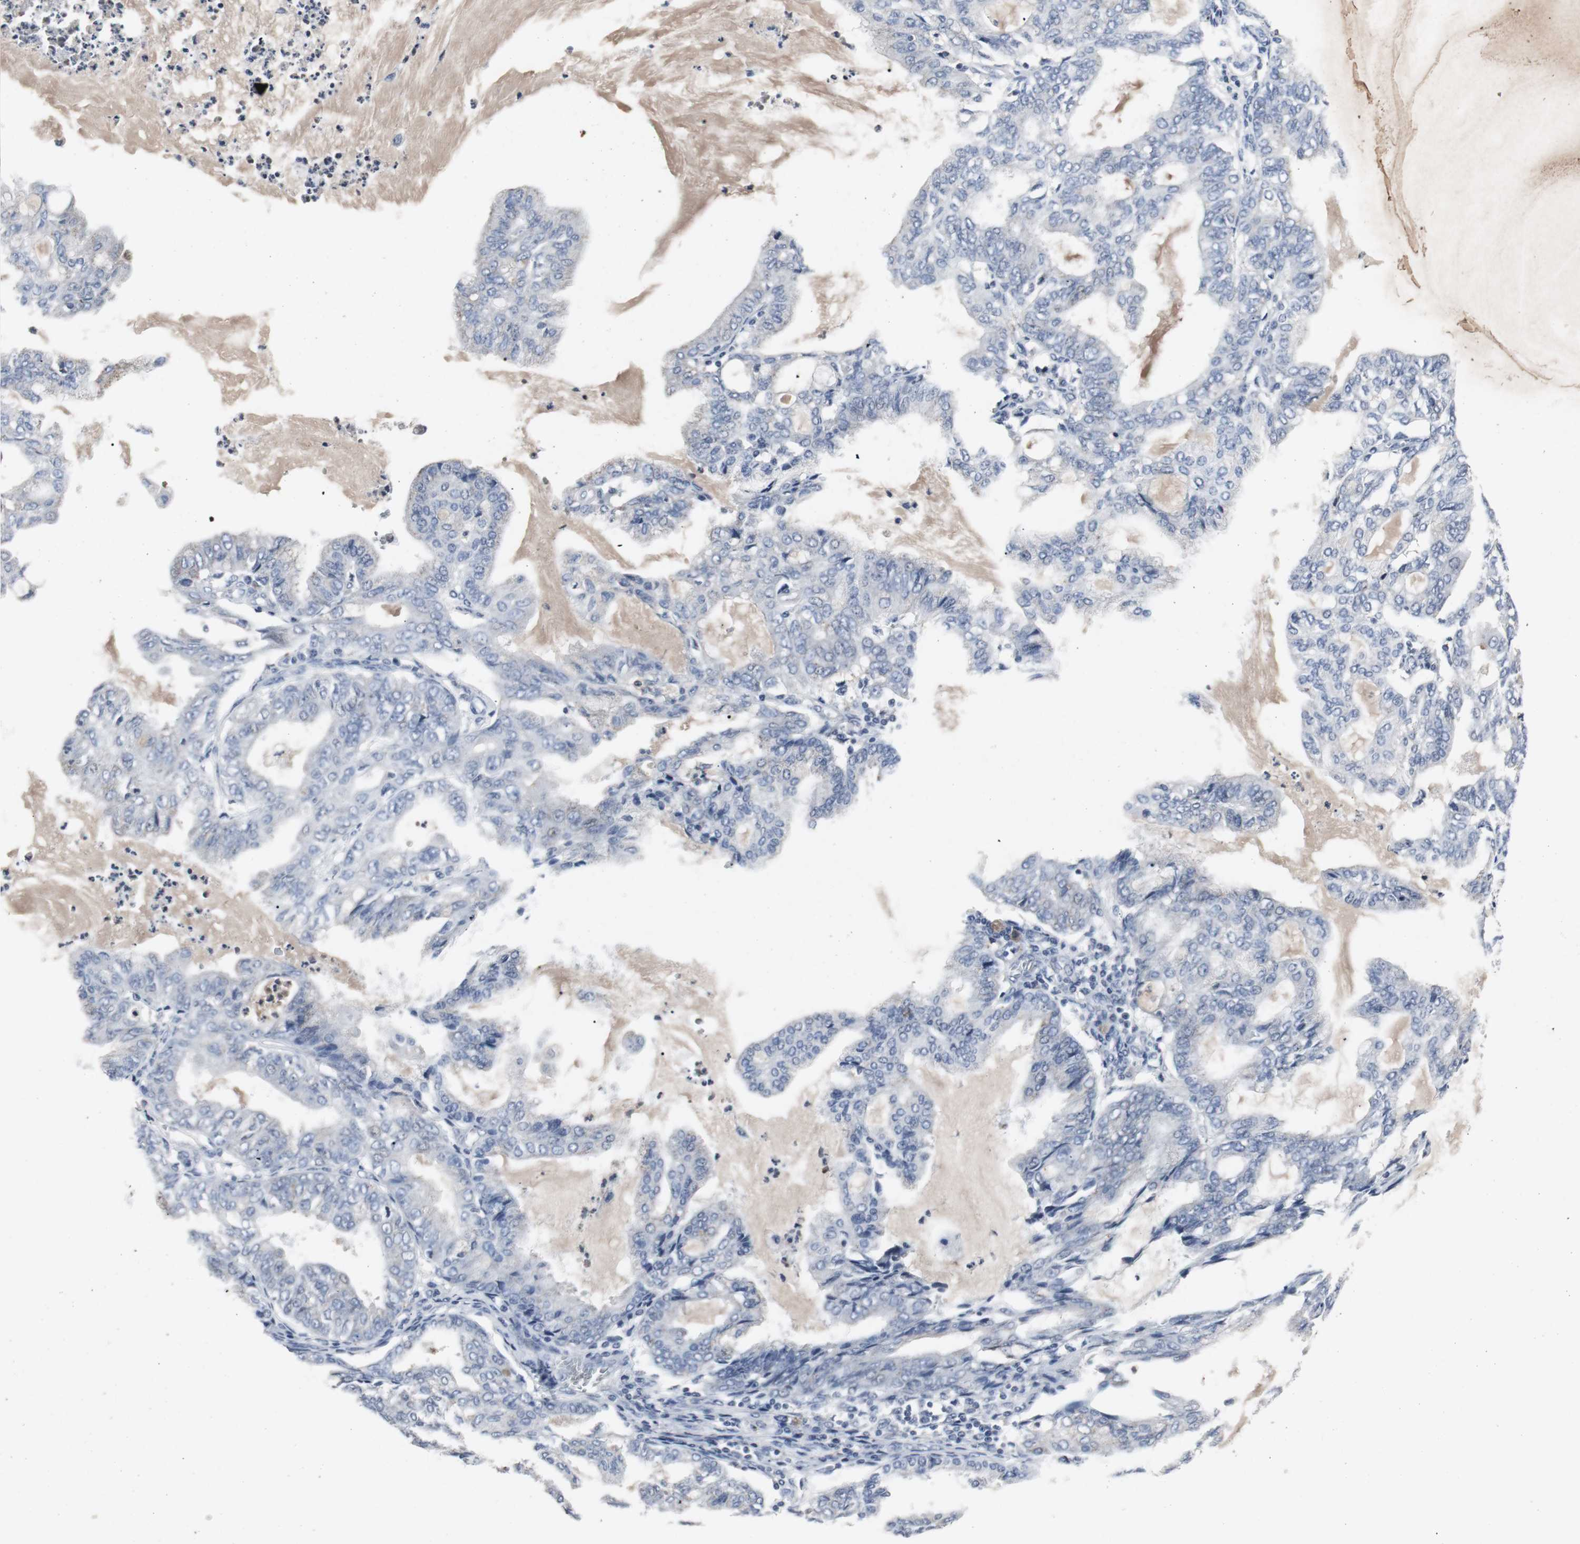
{"staining": {"intensity": "negative", "quantity": "none", "location": "none"}, "tissue": "endometrial cancer", "cell_type": "Tumor cells", "image_type": "cancer", "snomed": [{"axis": "morphology", "description": "Adenocarcinoma, NOS"}, {"axis": "topography", "description": "Endometrium"}], "caption": "This is a photomicrograph of immunohistochemistry (IHC) staining of adenocarcinoma (endometrial), which shows no staining in tumor cells. (DAB immunohistochemistry with hematoxylin counter stain).", "gene": "ACAA1", "patient": {"sex": "female", "age": 86}}